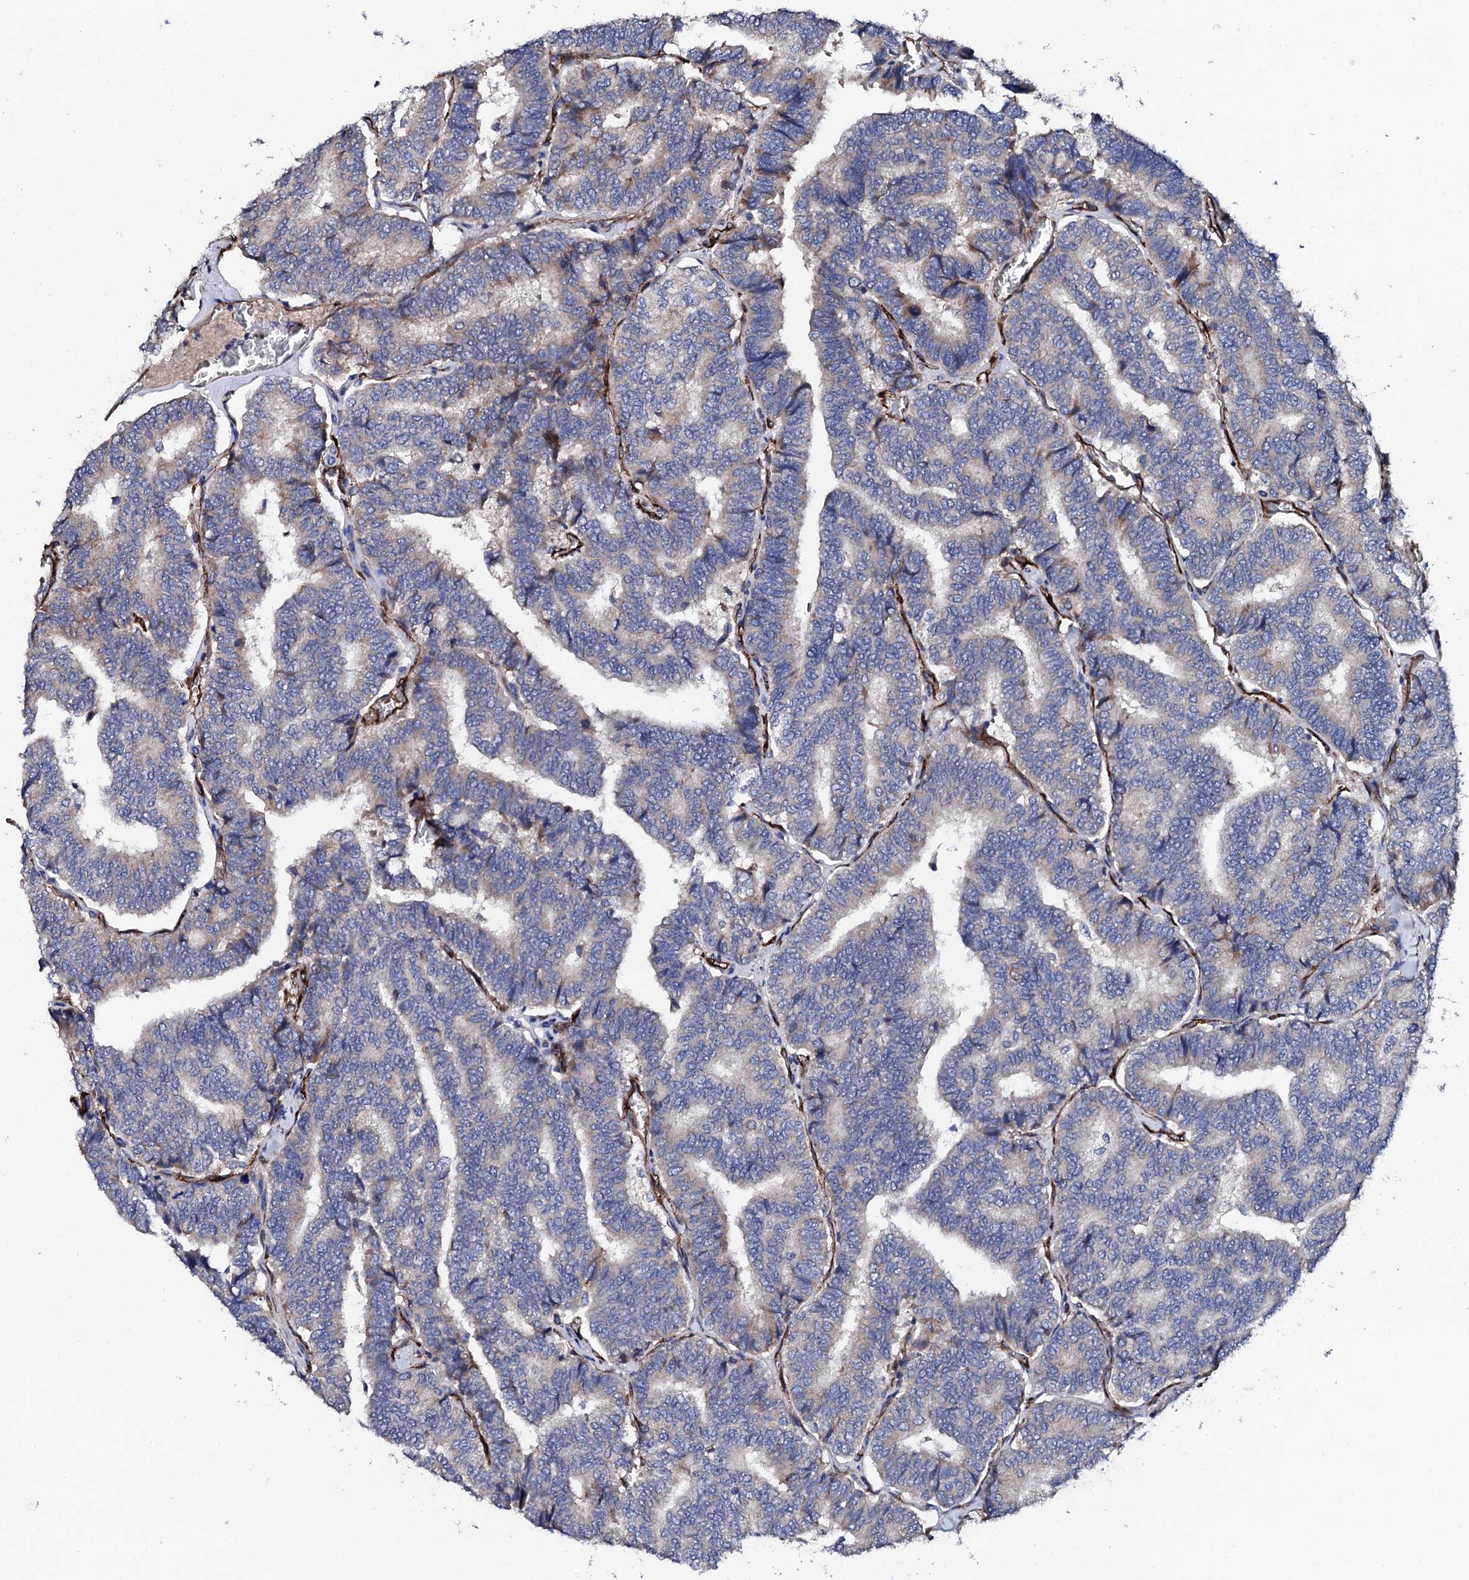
{"staining": {"intensity": "moderate", "quantity": "<25%", "location": "cytoplasmic/membranous"}, "tissue": "thyroid cancer", "cell_type": "Tumor cells", "image_type": "cancer", "snomed": [{"axis": "morphology", "description": "Papillary adenocarcinoma, NOS"}, {"axis": "topography", "description": "Thyroid gland"}], "caption": "Papillary adenocarcinoma (thyroid) stained with a protein marker exhibits moderate staining in tumor cells.", "gene": "DBX1", "patient": {"sex": "female", "age": 35}}